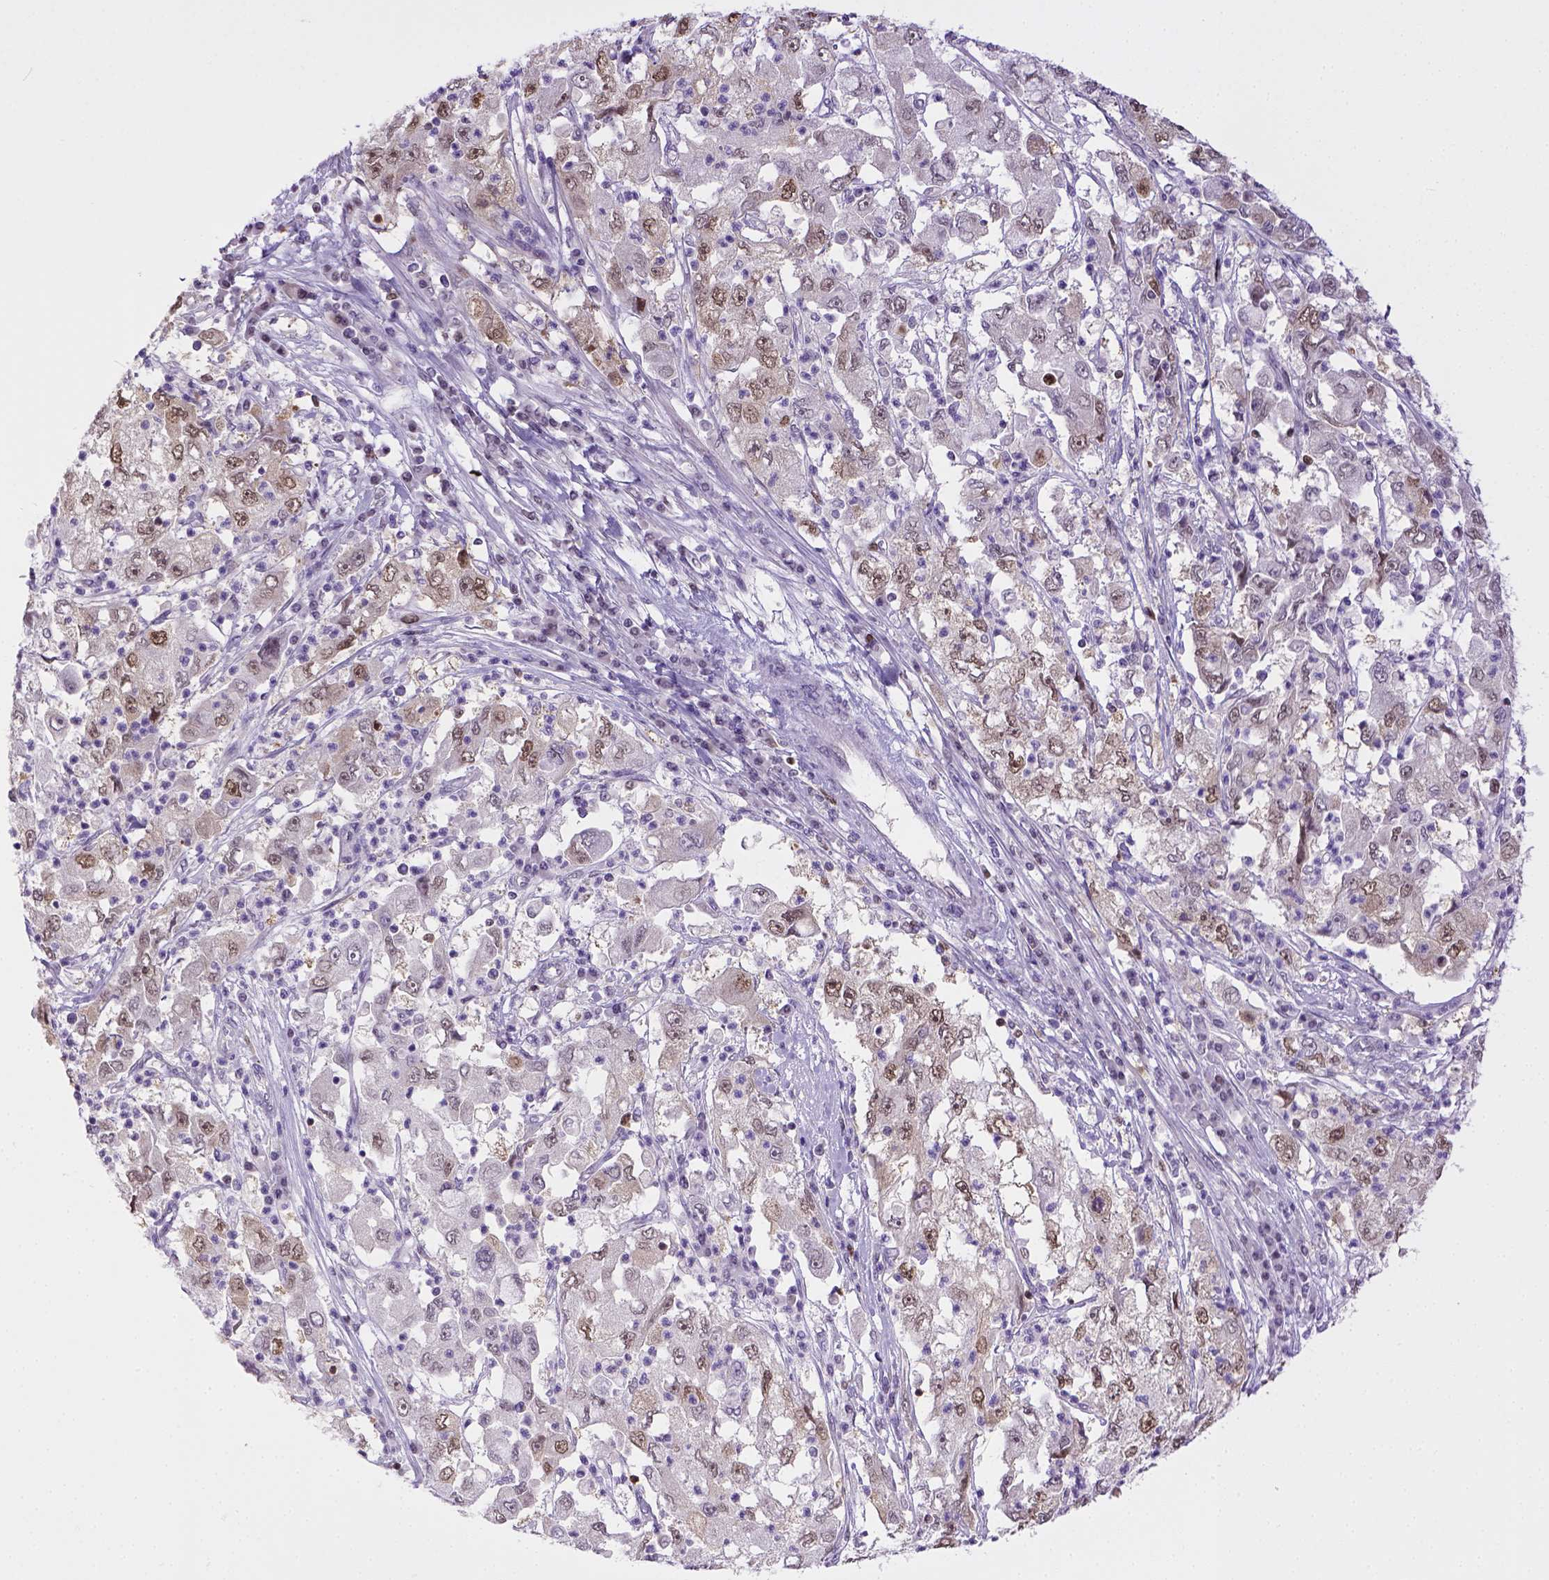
{"staining": {"intensity": "moderate", "quantity": ">75%", "location": "nuclear"}, "tissue": "cervical cancer", "cell_type": "Tumor cells", "image_type": "cancer", "snomed": [{"axis": "morphology", "description": "Squamous cell carcinoma, NOS"}, {"axis": "topography", "description": "Cervix"}], "caption": "A micrograph showing moderate nuclear staining in about >75% of tumor cells in squamous cell carcinoma (cervical), as visualized by brown immunohistochemical staining.", "gene": "ERCC1", "patient": {"sex": "female", "age": 36}}